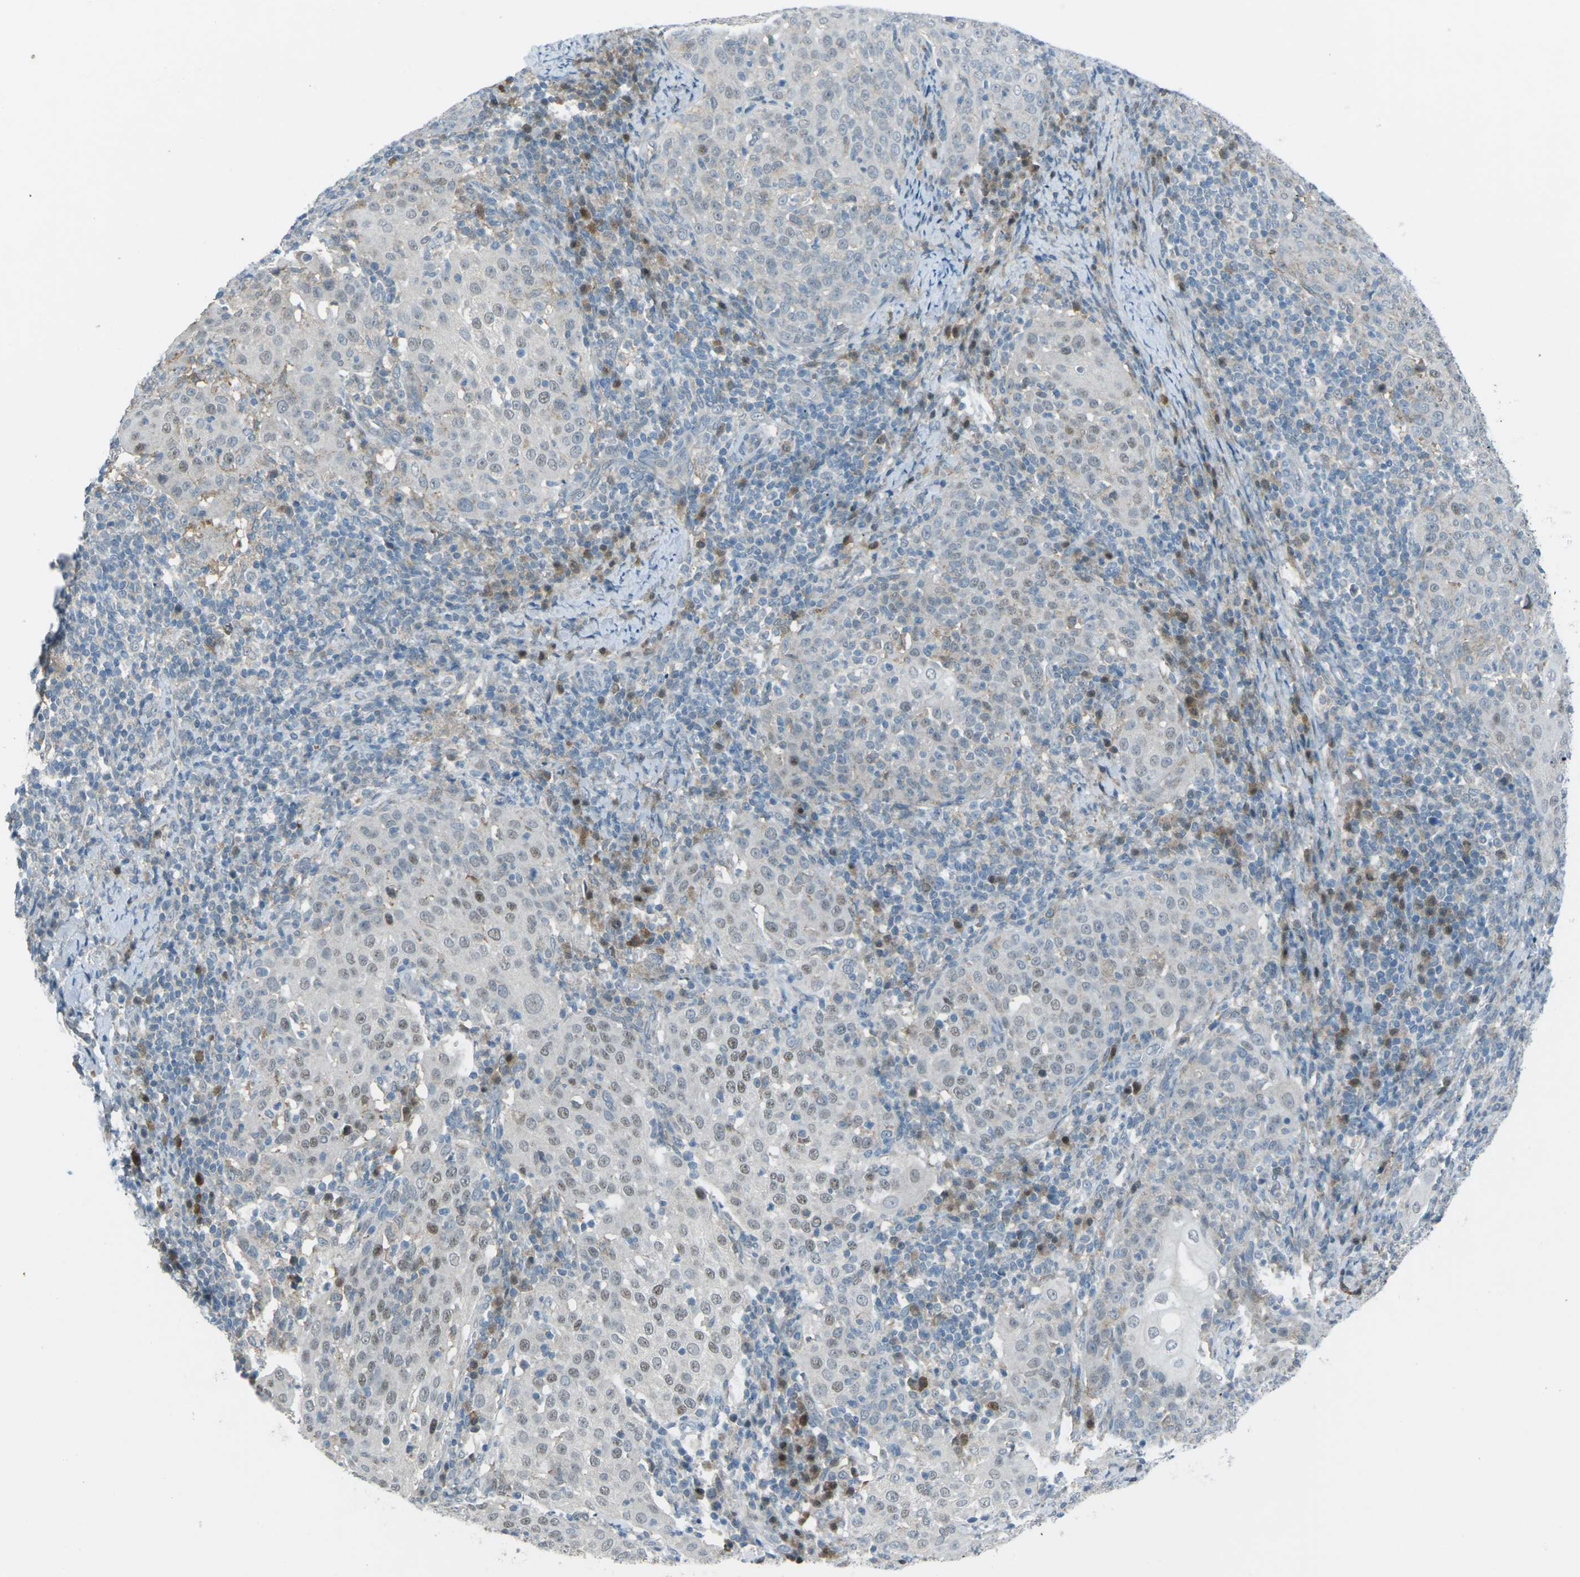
{"staining": {"intensity": "moderate", "quantity": "<25%", "location": "nuclear"}, "tissue": "cervical cancer", "cell_type": "Tumor cells", "image_type": "cancer", "snomed": [{"axis": "morphology", "description": "Squamous cell carcinoma, NOS"}, {"axis": "topography", "description": "Cervix"}], "caption": "A high-resolution micrograph shows IHC staining of cervical cancer (squamous cell carcinoma), which shows moderate nuclear positivity in approximately <25% of tumor cells.", "gene": "PRKCA", "patient": {"sex": "female", "age": 51}}